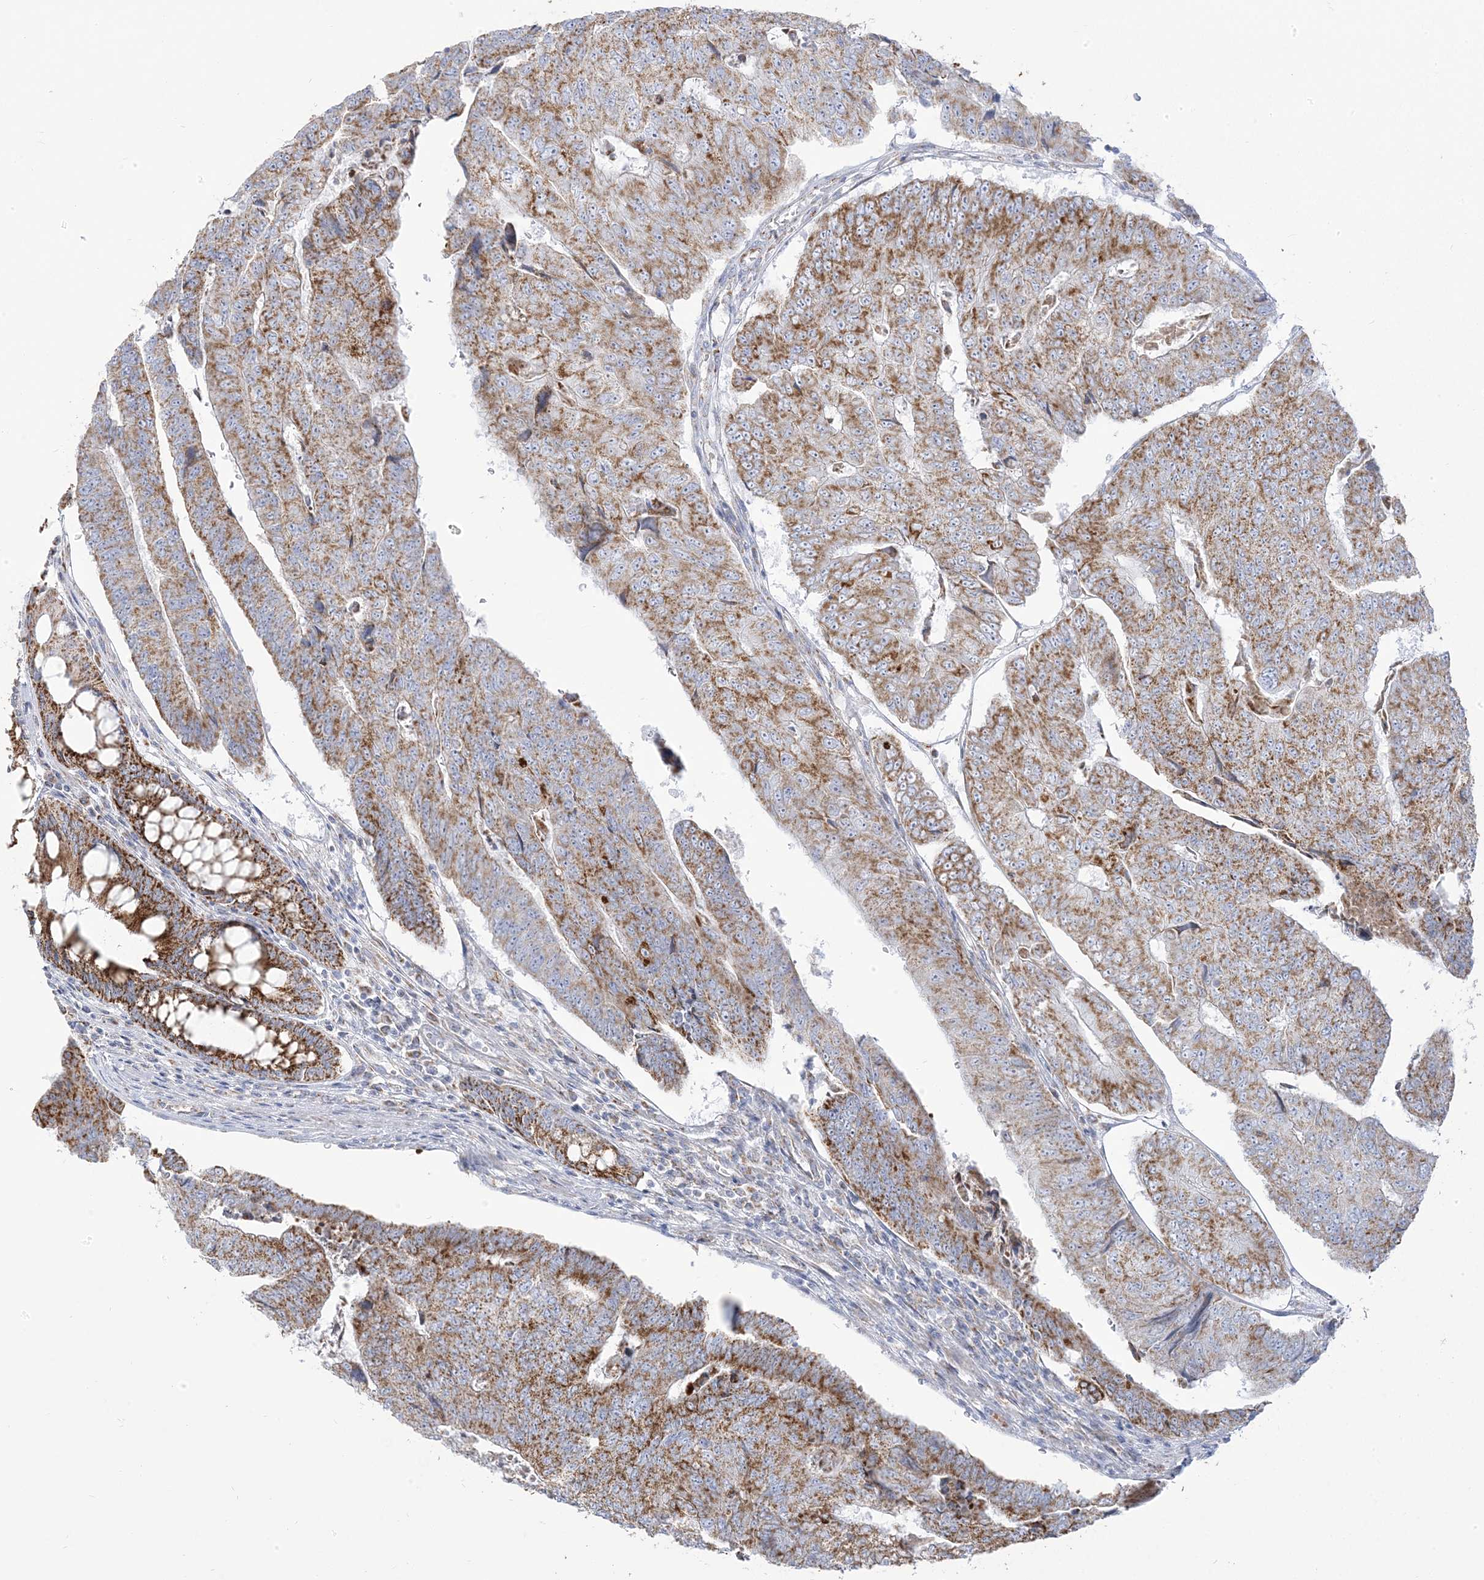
{"staining": {"intensity": "moderate", "quantity": ">75%", "location": "cytoplasmic/membranous"}, "tissue": "colorectal cancer", "cell_type": "Tumor cells", "image_type": "cancer", "snomed": [{"axis": "morphology", "description": "Adenocarcinoma, NOS"}, {"axis": "topography", "description": "Colon"}], "caption": "The immunohistochemical stain labels moderate cytoplasmic/membranous expression in tumor cells of colorectal adenocarcinoma tissue. Using DAB (brown) and hematoxylin (blue) stains, captured at high magnification using brightfield microscopy.", "gene": "PCCB", "patient": {"sex": "female", "age": 67}}